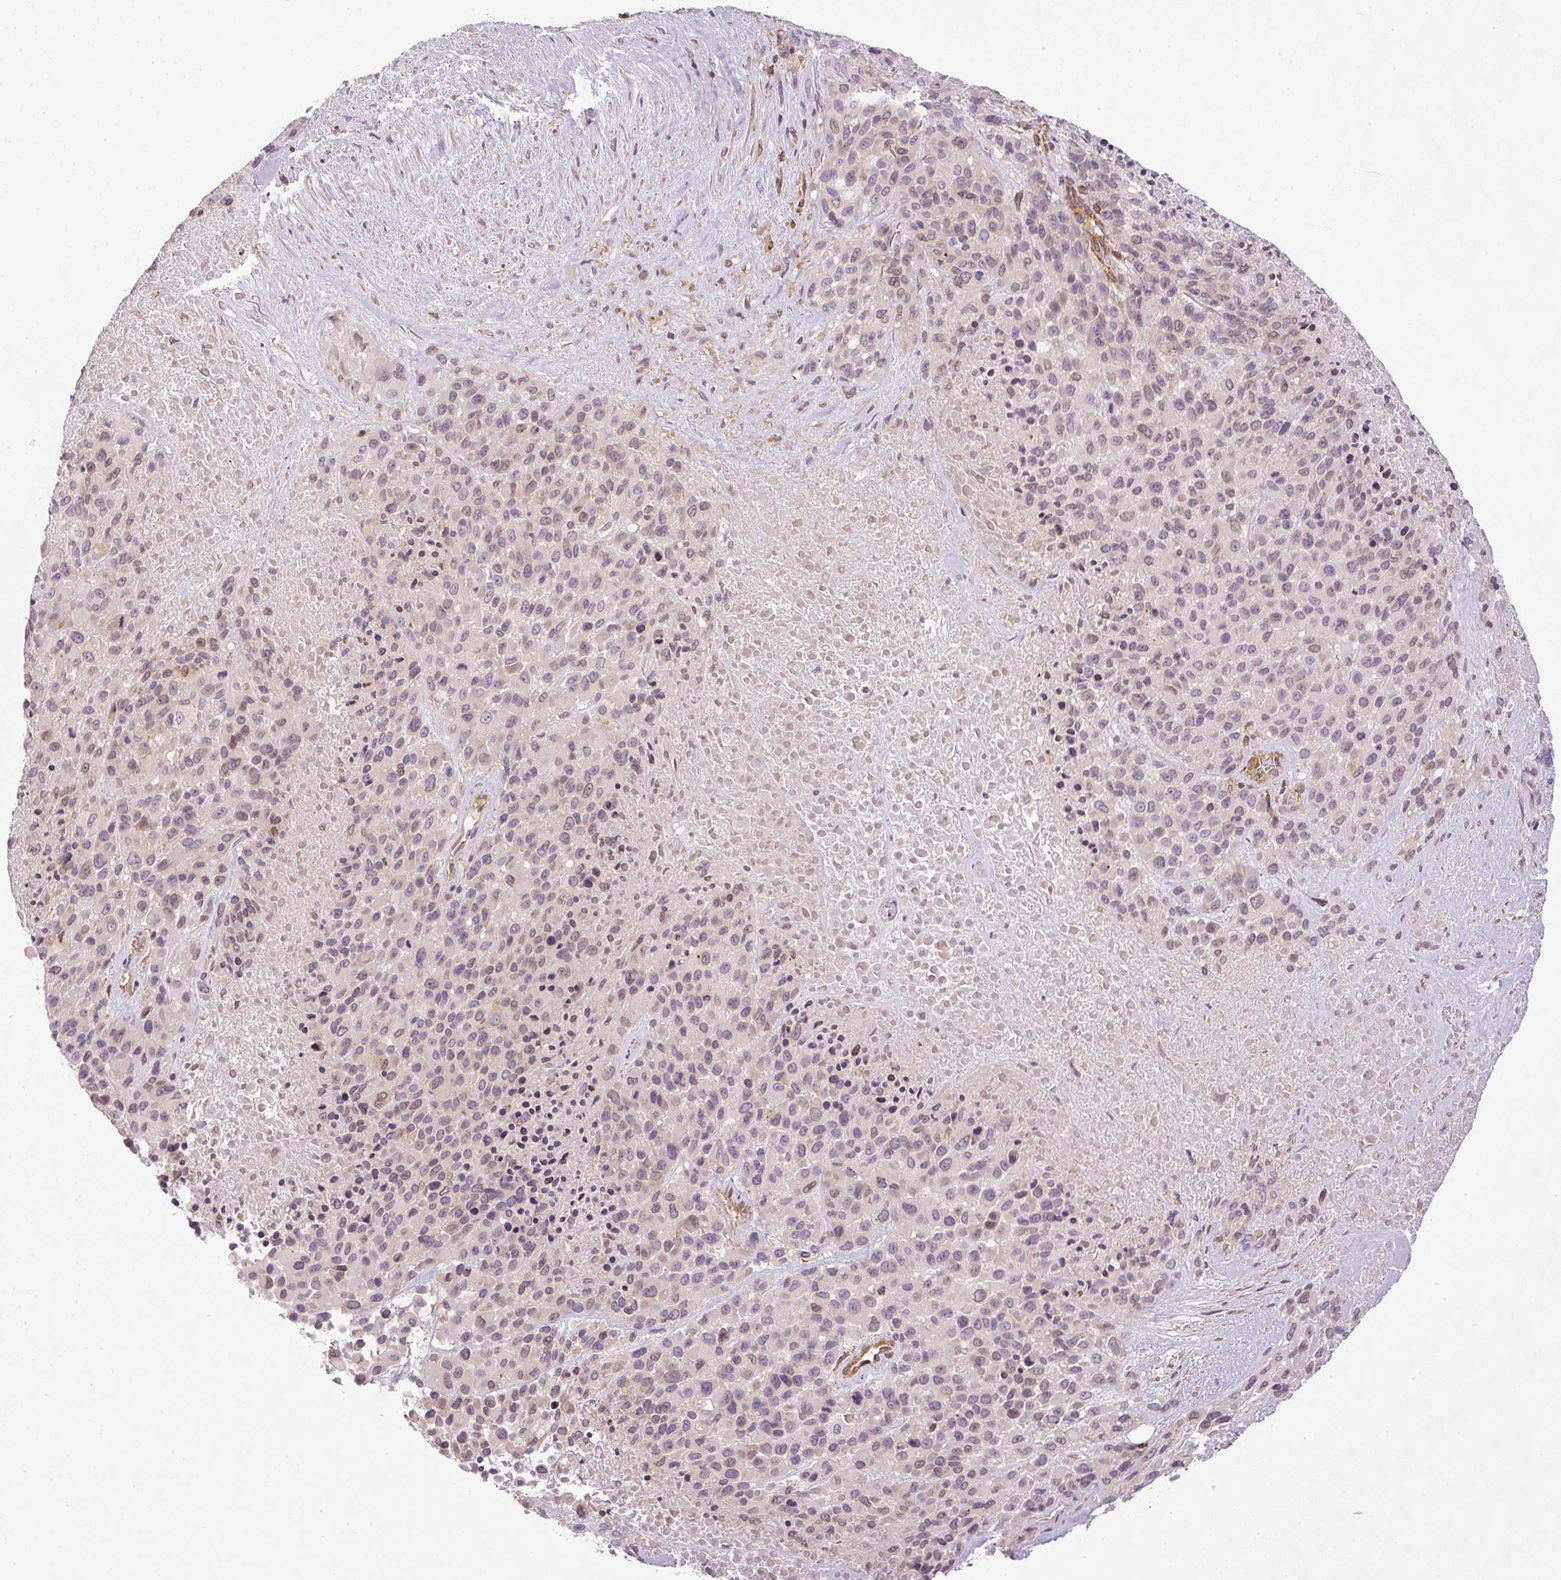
{"staining": {"intensity": "weak", "quantity": "25%-75%", "location": "cytoplasmic/membranous"}, "tissue": "melanoma", "cell_type": "Tumor cells", "image_type": "cancer", "snomed": [{"axis": "morphology", "description": "Malignant melanoma, Metastatic site"}, {"axis": "topography", "description": "Skin"}], "caption": "Immunohistochemistry (IHC) of human malignant melanoma (metastatic site) exhibits low levels of weak cytoplasmic/membranous positivity in about 25%-75% of tumor cells. (IHC, brightfield microscopy, high magnification).", "gene": "TBC1D2B", "patient": {"sex": "female", "age": 81}}